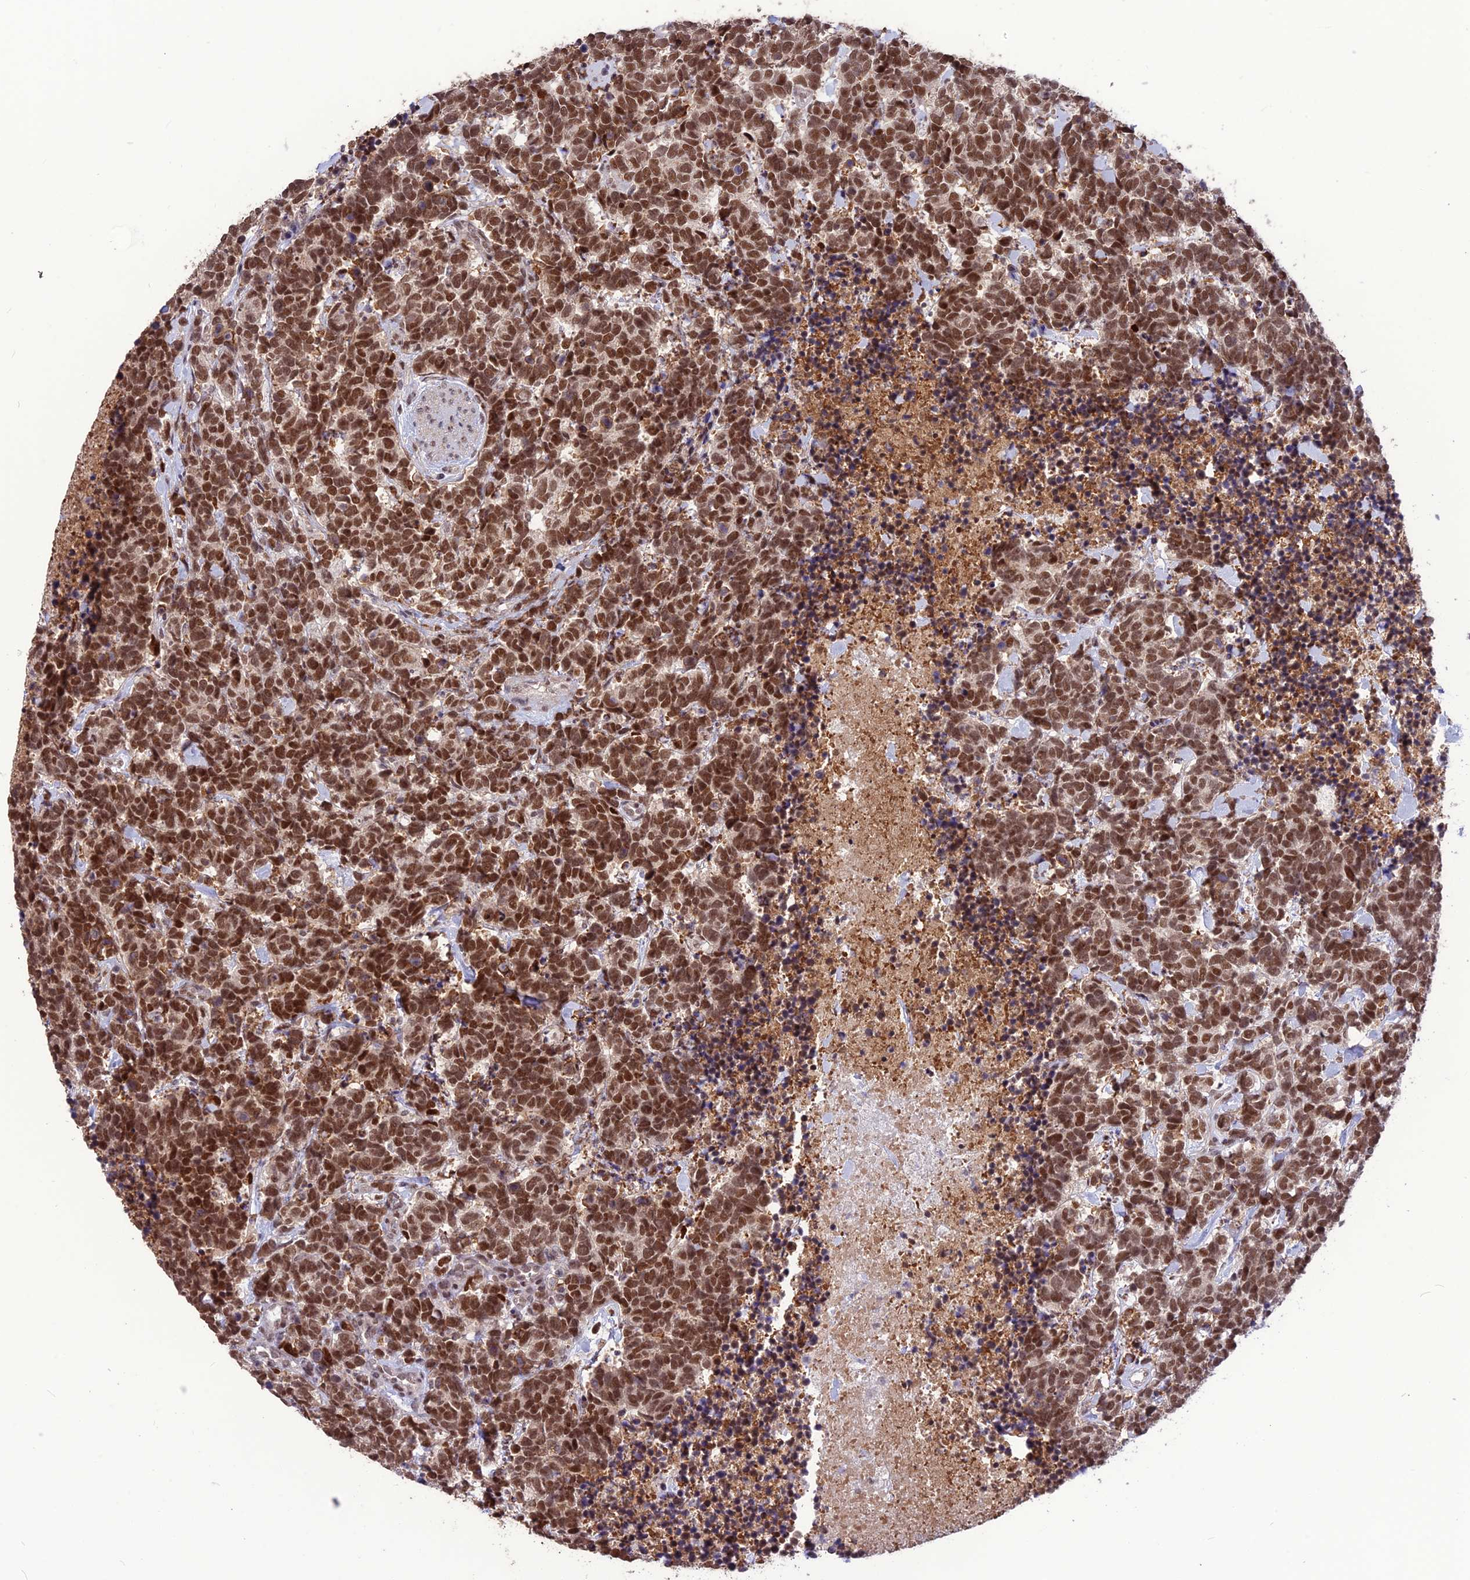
{"staining": {"intensity": "moderate", "quantity": ">75%", "location": "nuclear"}, "tissue": "carcinoid", "cell_type": "Tumor cells", "image_type": "cancer", "snomed": [{"axis": "morphology", "description": "Carcinoma, NOS"}, {"axis": "morphology", "description": "Carcinoid, malignant, NOS"}, {"axis": "topography", "description": "Prostate"}], "caption": "Carcinoid (malignant) was stained to show a protein in brown. There is medium levels of moderate nuclear staining in approximately >75% of tumor cells.", "gene": "DIS3", "patient": {"sex": "male", "age": 57}}